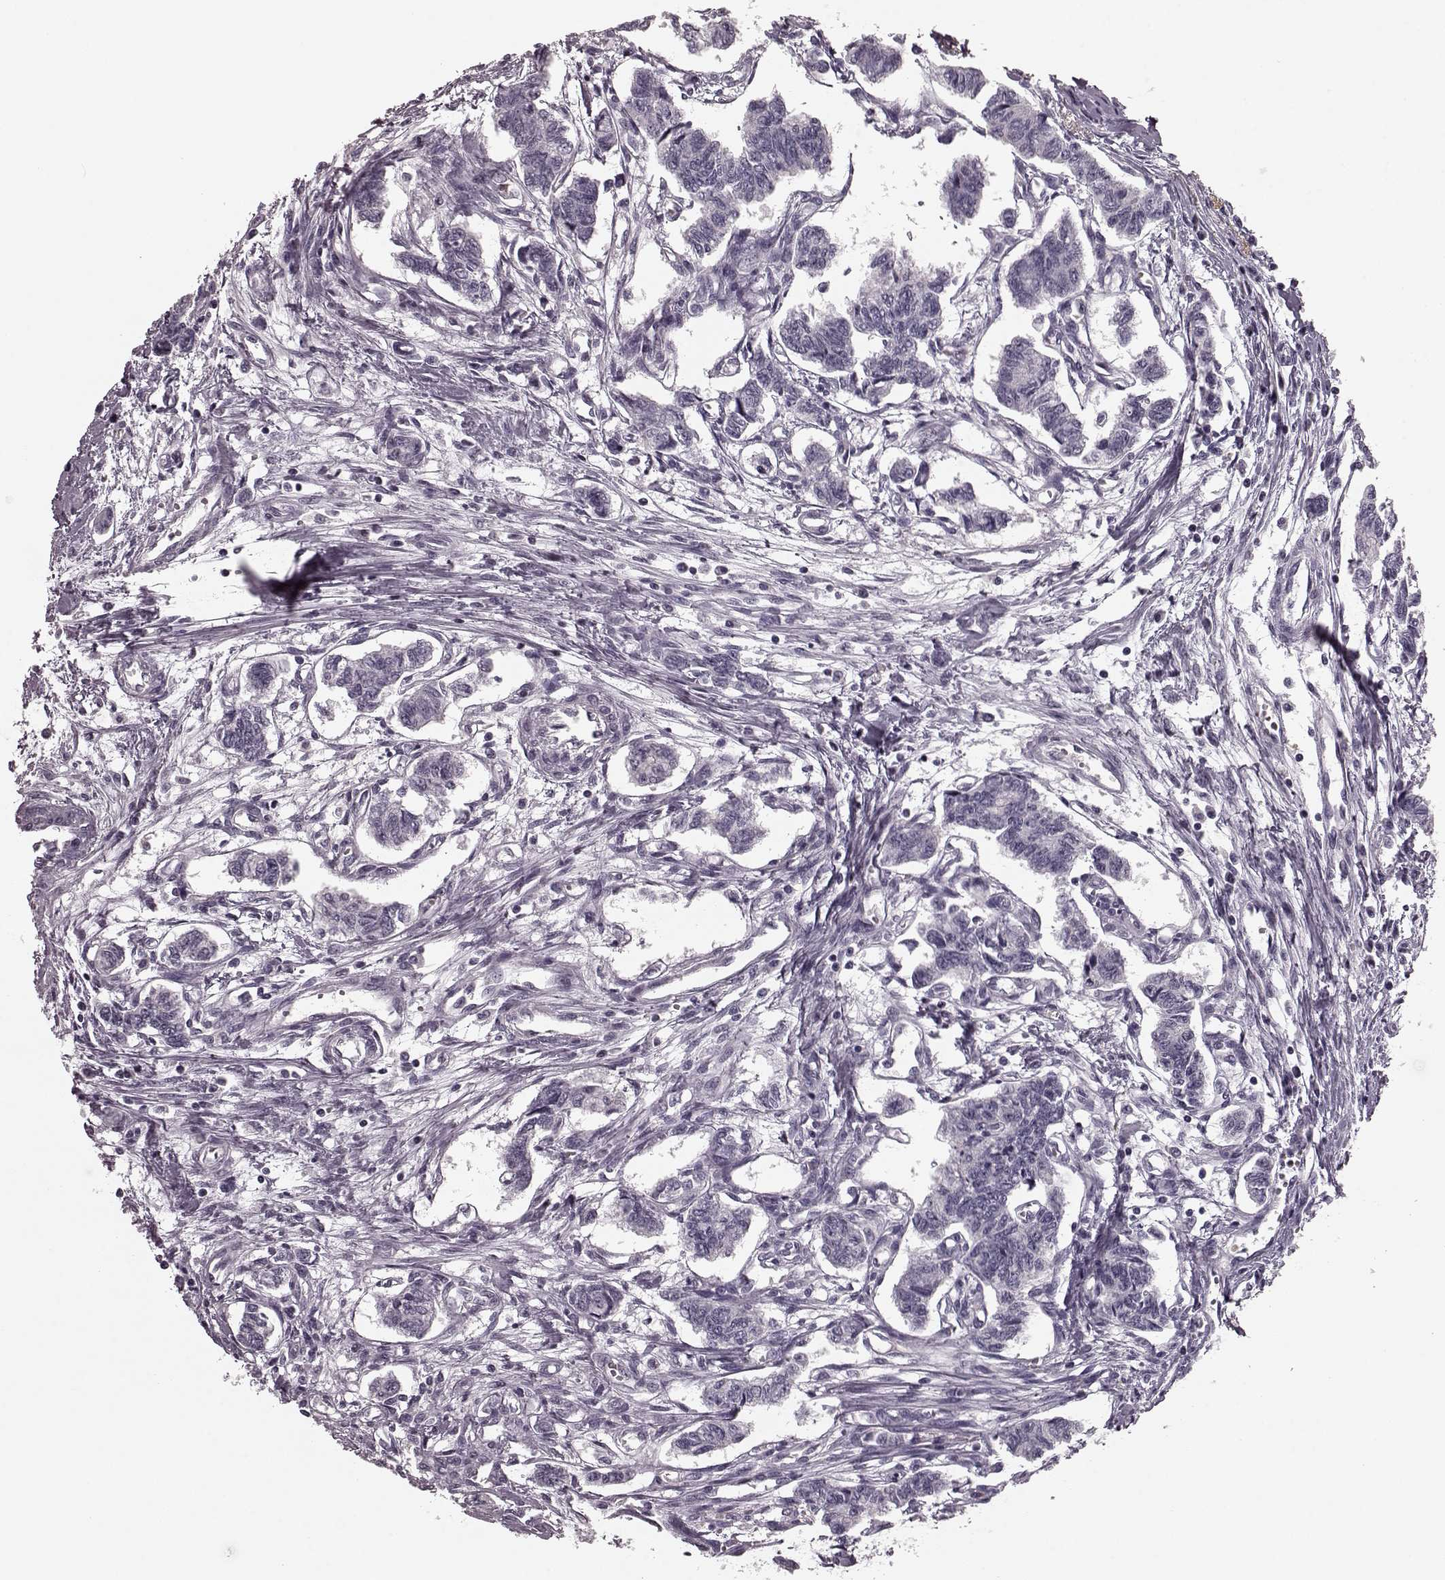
{"staining": {"intensity": "negative", "quantity": "none", "location": "none"}, "tissue": "carcinoid", "cell_type": "Tumor cells", "image_type": "cancer", "snomed": [{"axis": "morphology", "description": "Carcinoid, malignant, NOS"}, {"axis": "topography", "description": "Kidney"}], "caption": "Human carcinoid (malignant) stained for a protein using immunohistochemistry (IHC) shows no expression in tumor cells.", "gene": "CST7", "patient": {"sex": "female", "age": 41}}